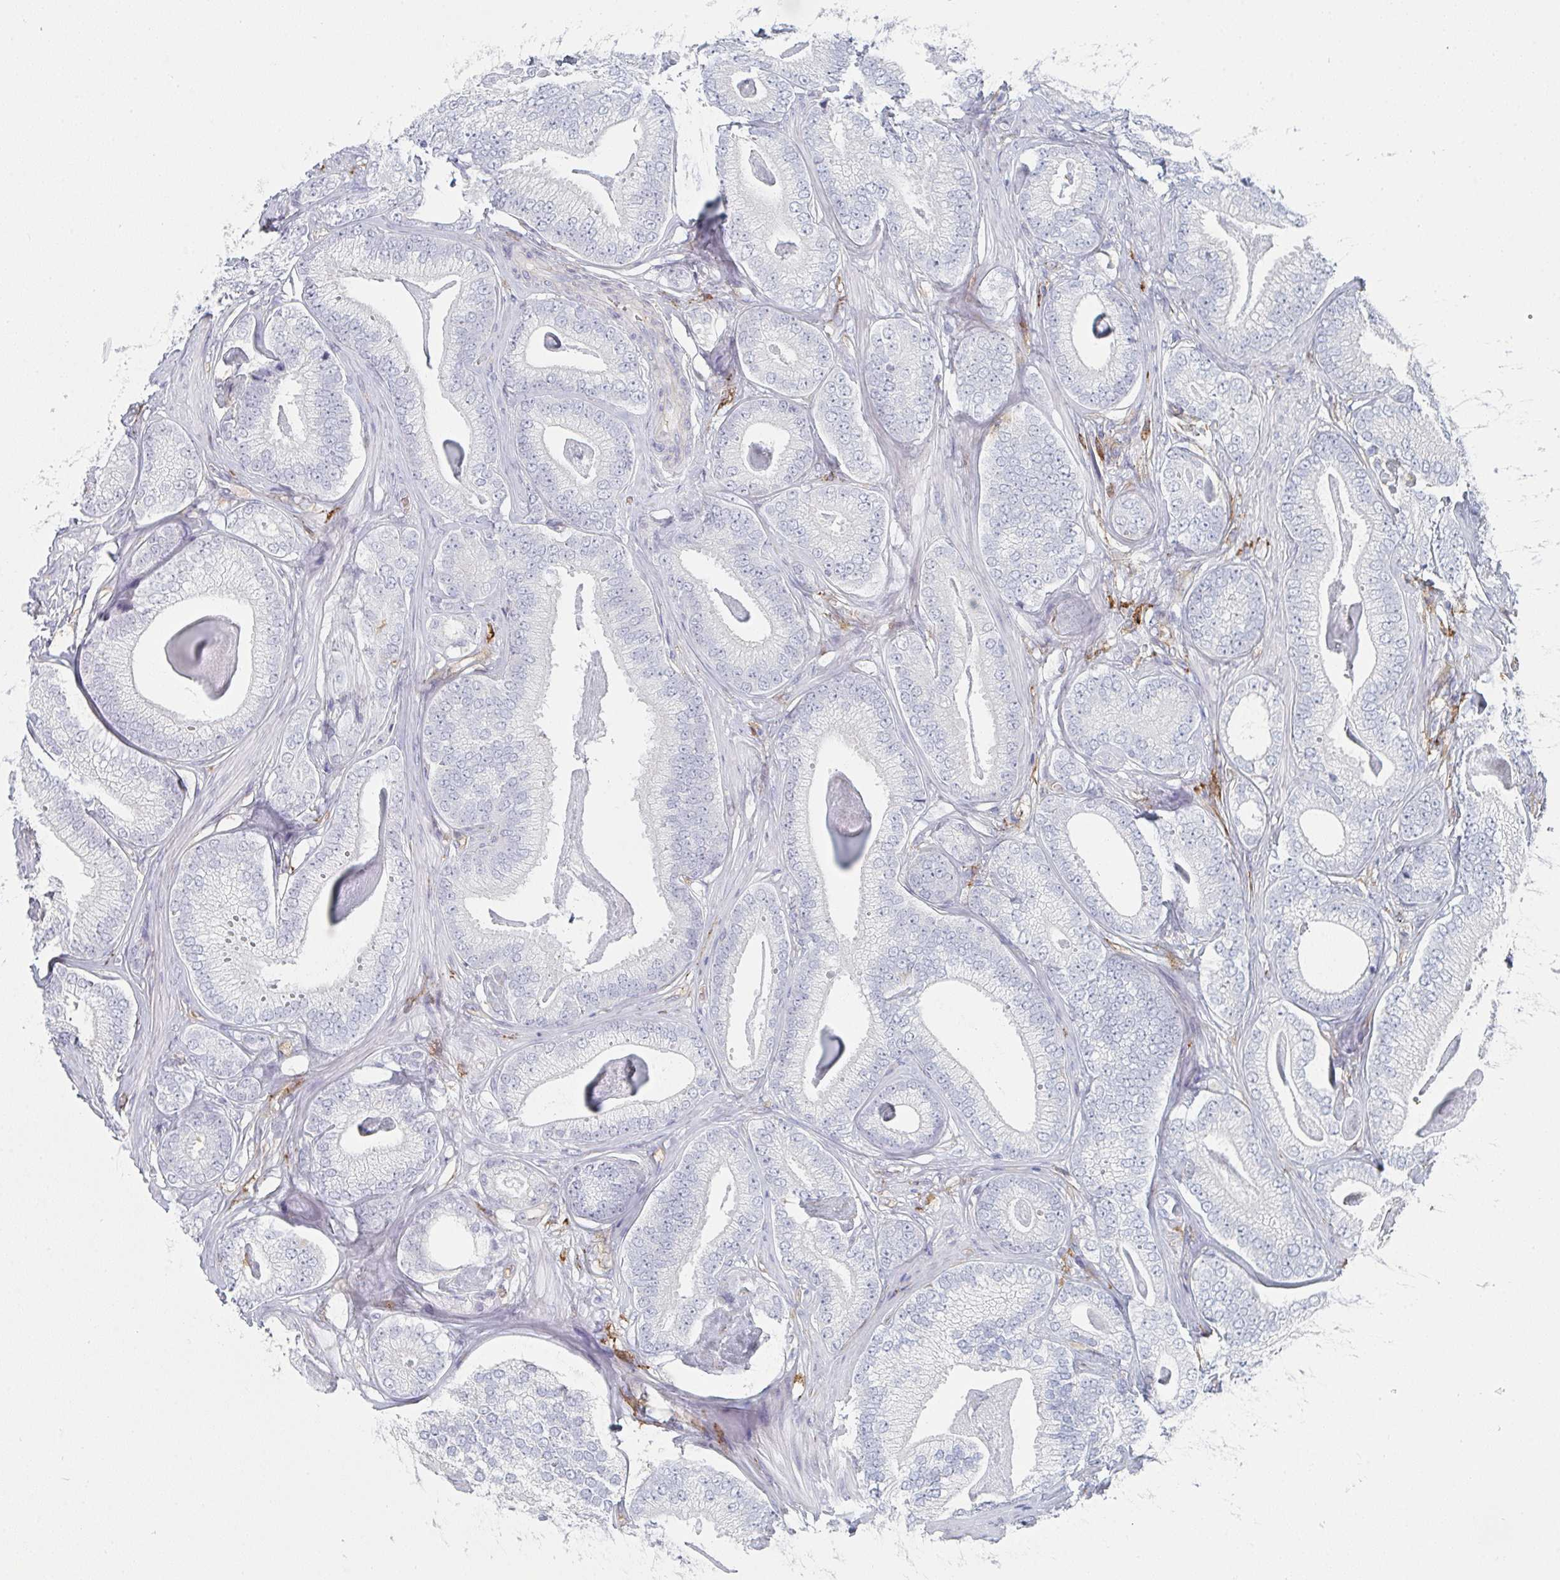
{"staining": {"intensity": "negative", "quantity": "none", "location": "none"}, "tissue": "prostate cancer", "cell_type": "Tumor cells", "image_type": "cancer", "snomed": [{"axis": "morphology", "description": "Adenocarcinoma, Low grade"}, {"axis": "topography", "description": "Prostate"}], "caption": "High power microscopy micrograph of an immunohistochemistry (IHC) photomicrograph of prostate cancer (low-grade adenocarcinoma), revealing no significant expression in tumor cells.", "gene": "DAB2", "patient": {"sex": "male", "age": 63}}